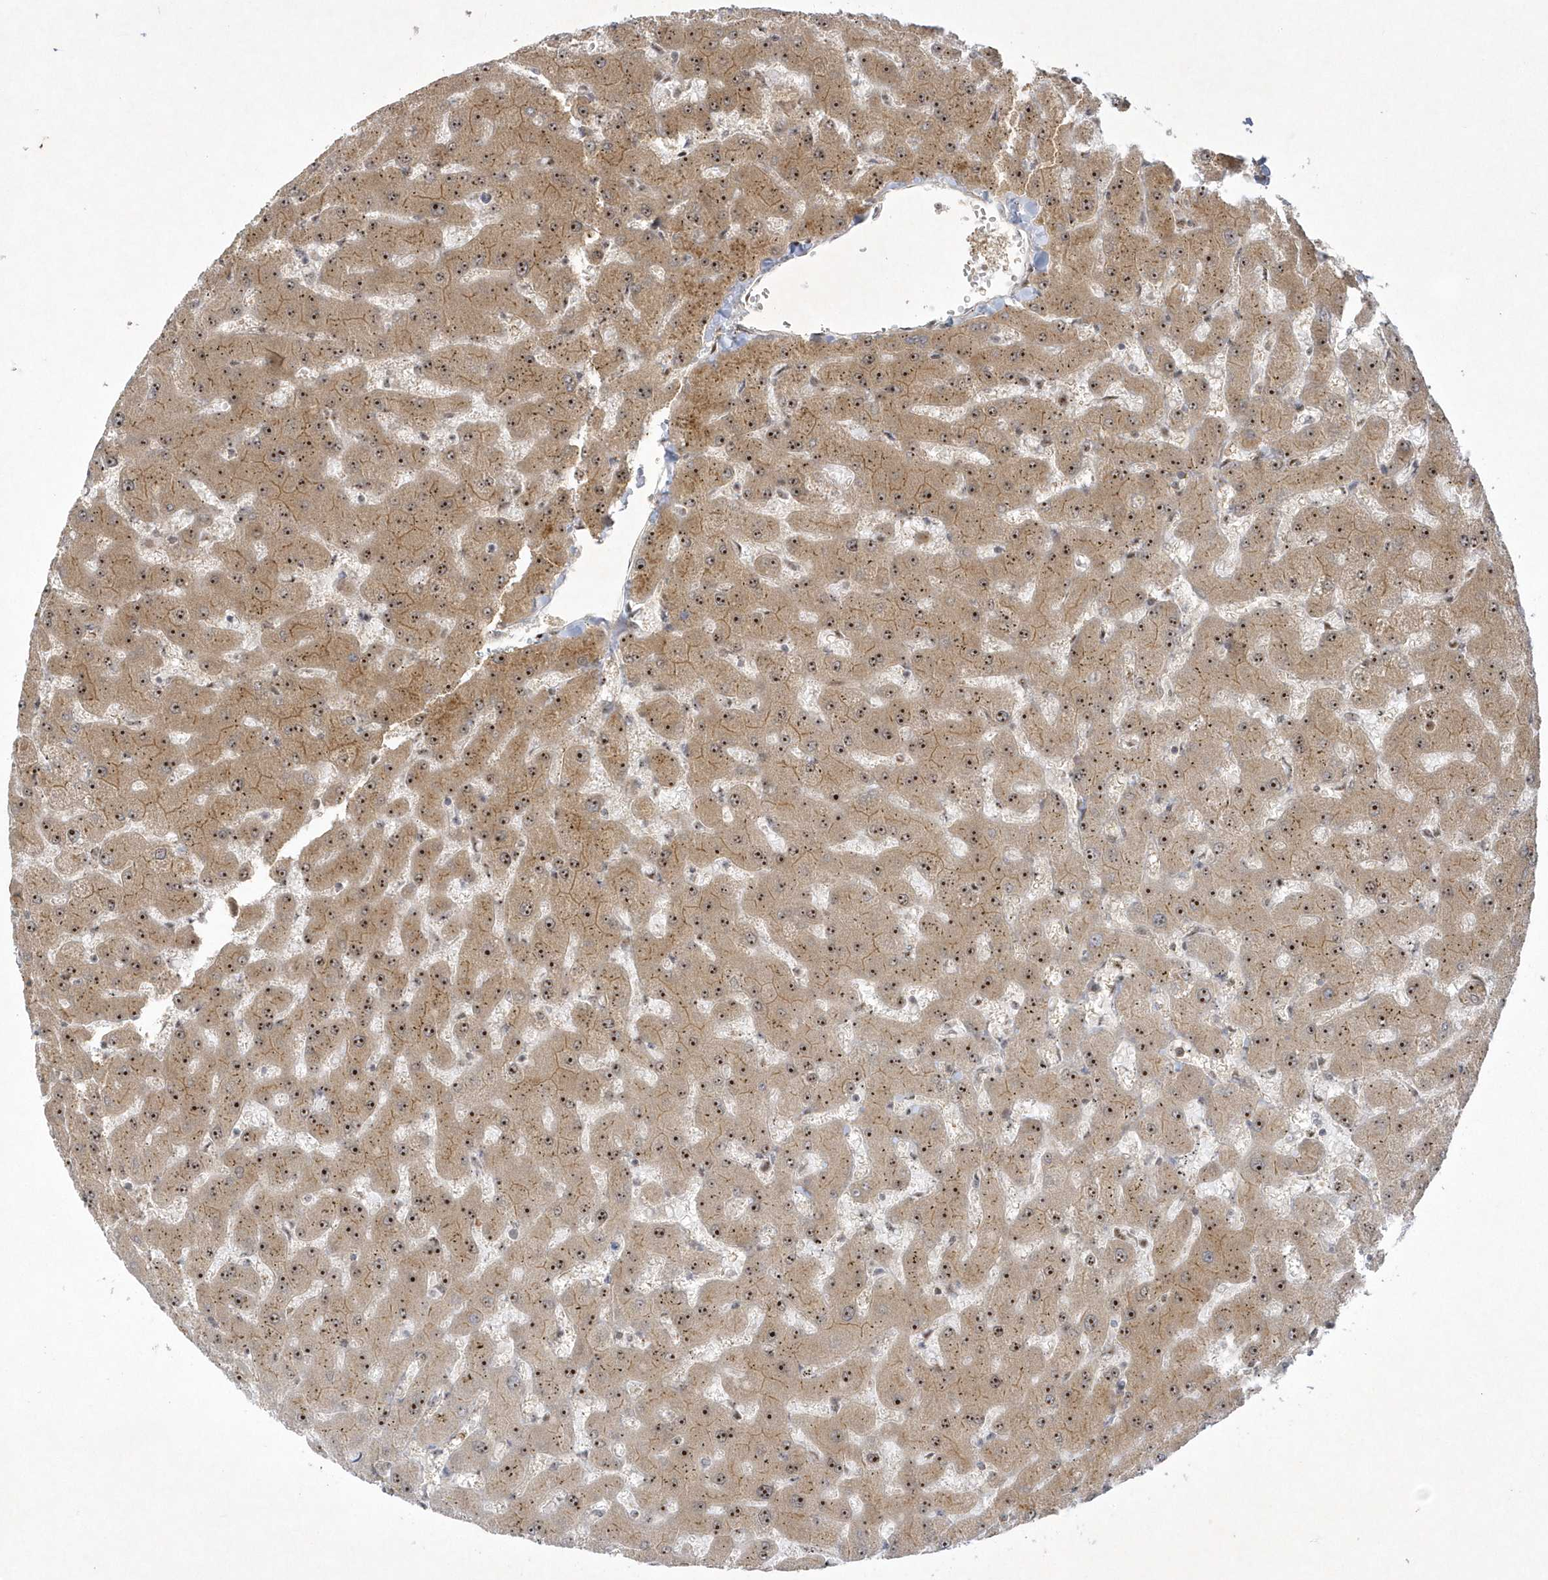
{"staining": {"intensity": "negative", "quantity": "none", "location": "none"}, "tissue": "liver", "cell_type": "Cholangiocytes", "image_type": "normal", "snomed": [{"axis": "morphology", "description": "Normal tissue, NOS"}, {"axis": "topography", "description": "Liver"}], "caption": "Immunohistochemical staining of unremarkable human liver exhibits no significant staining in cholangiocytes.", "gene": "NPM3", "patient": {"sex": "female", "age": 63}}